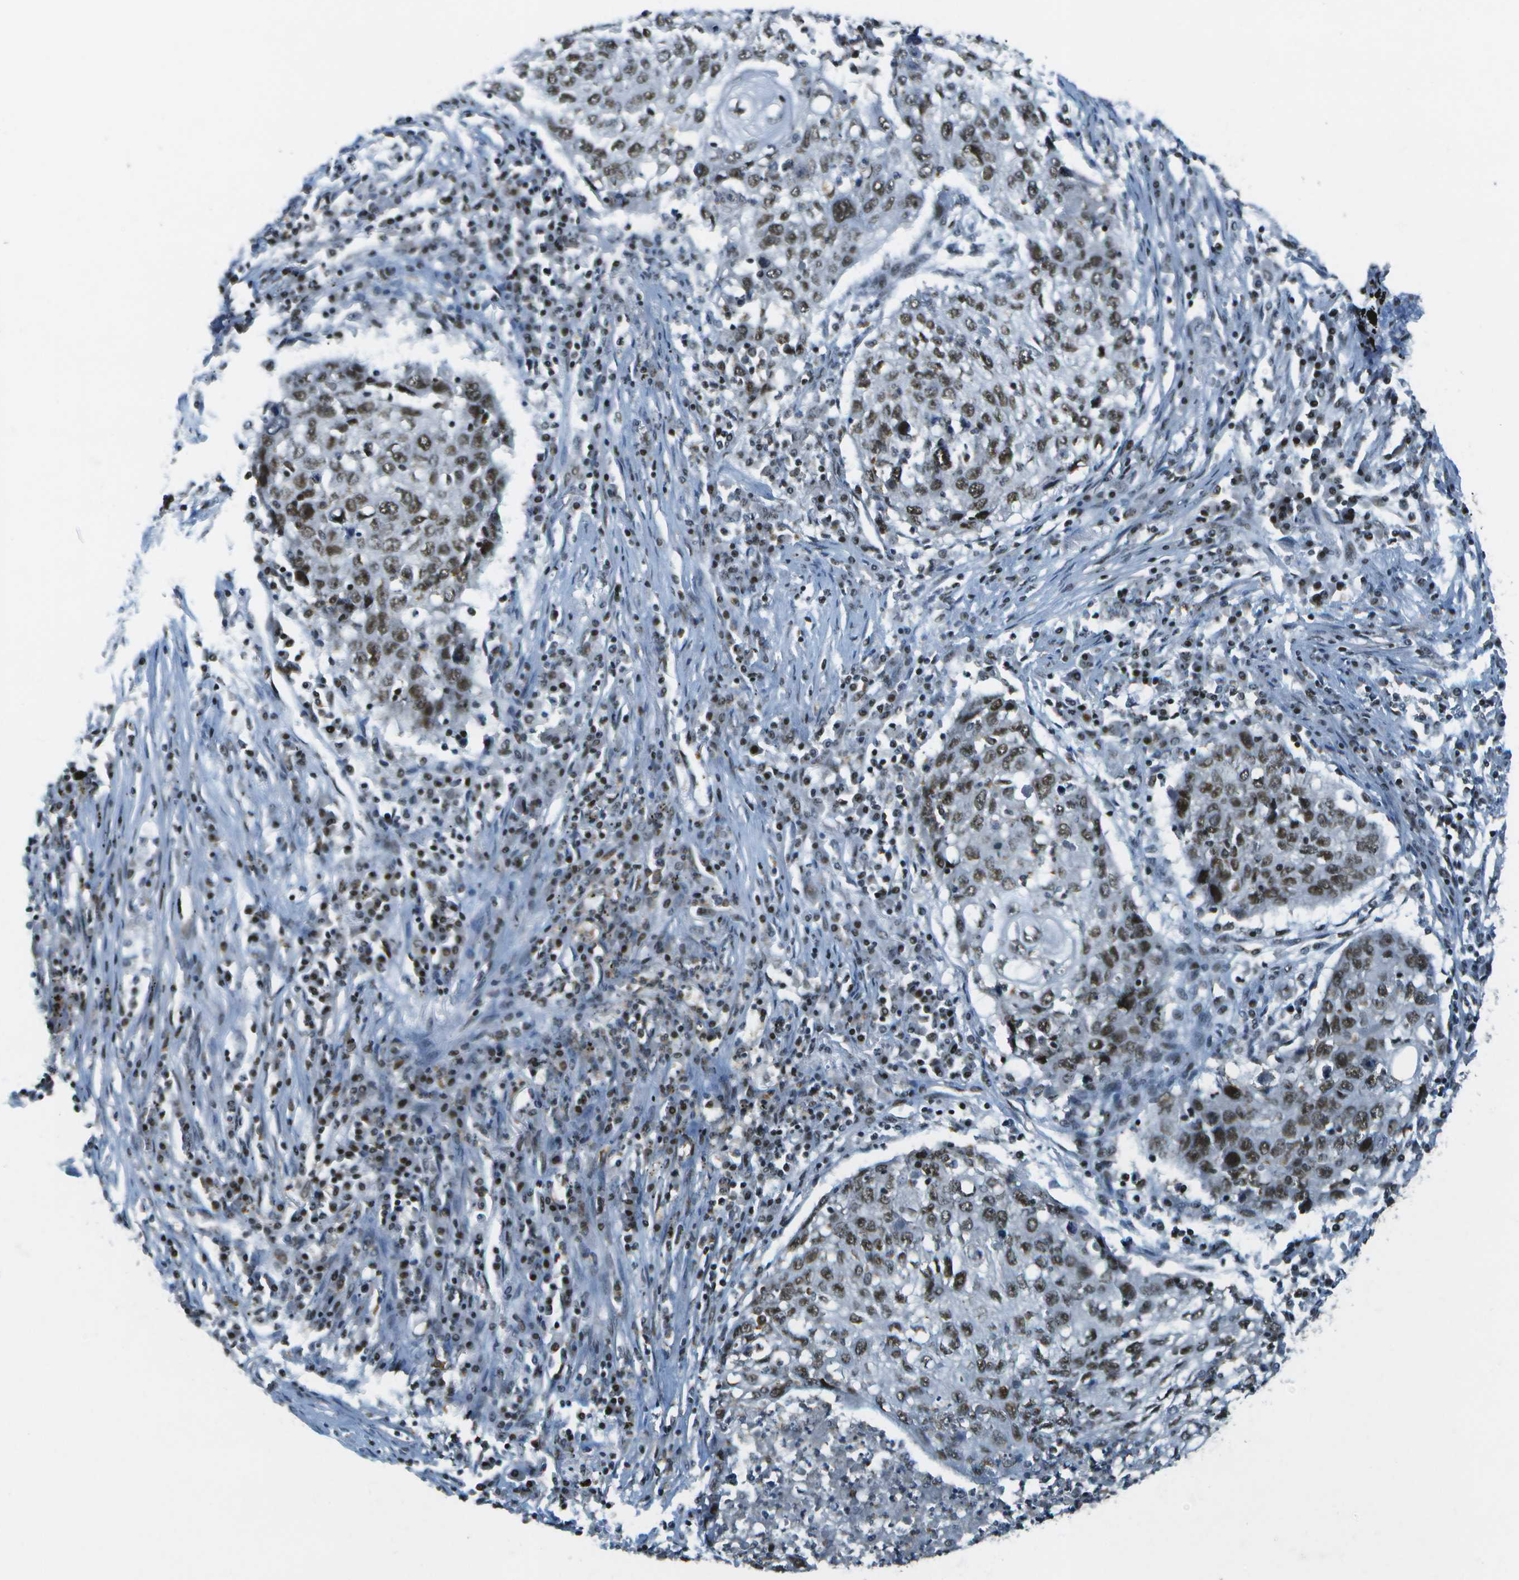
{"staining": {"intensity": "moderate", "quantity": ">75%", "location": "nuclear"}, "tissue": "lung cancer", "cell_type": "Tumor cells", "image_type": "cancer", "snomed": [{"axis": "morphology", "description": "Squamous cell carcinoma, NOS"}, {"axis": "topography", "description": "Lung"}], "caption": "IHC (DAB (3,3'-diaminobenzidine)) staining of lung cancer shows moderate nuclear protein staining in approximately >75% of tumor cells.", "gene": "IRF7", "patient": {"sex": "female", "age": 63}}